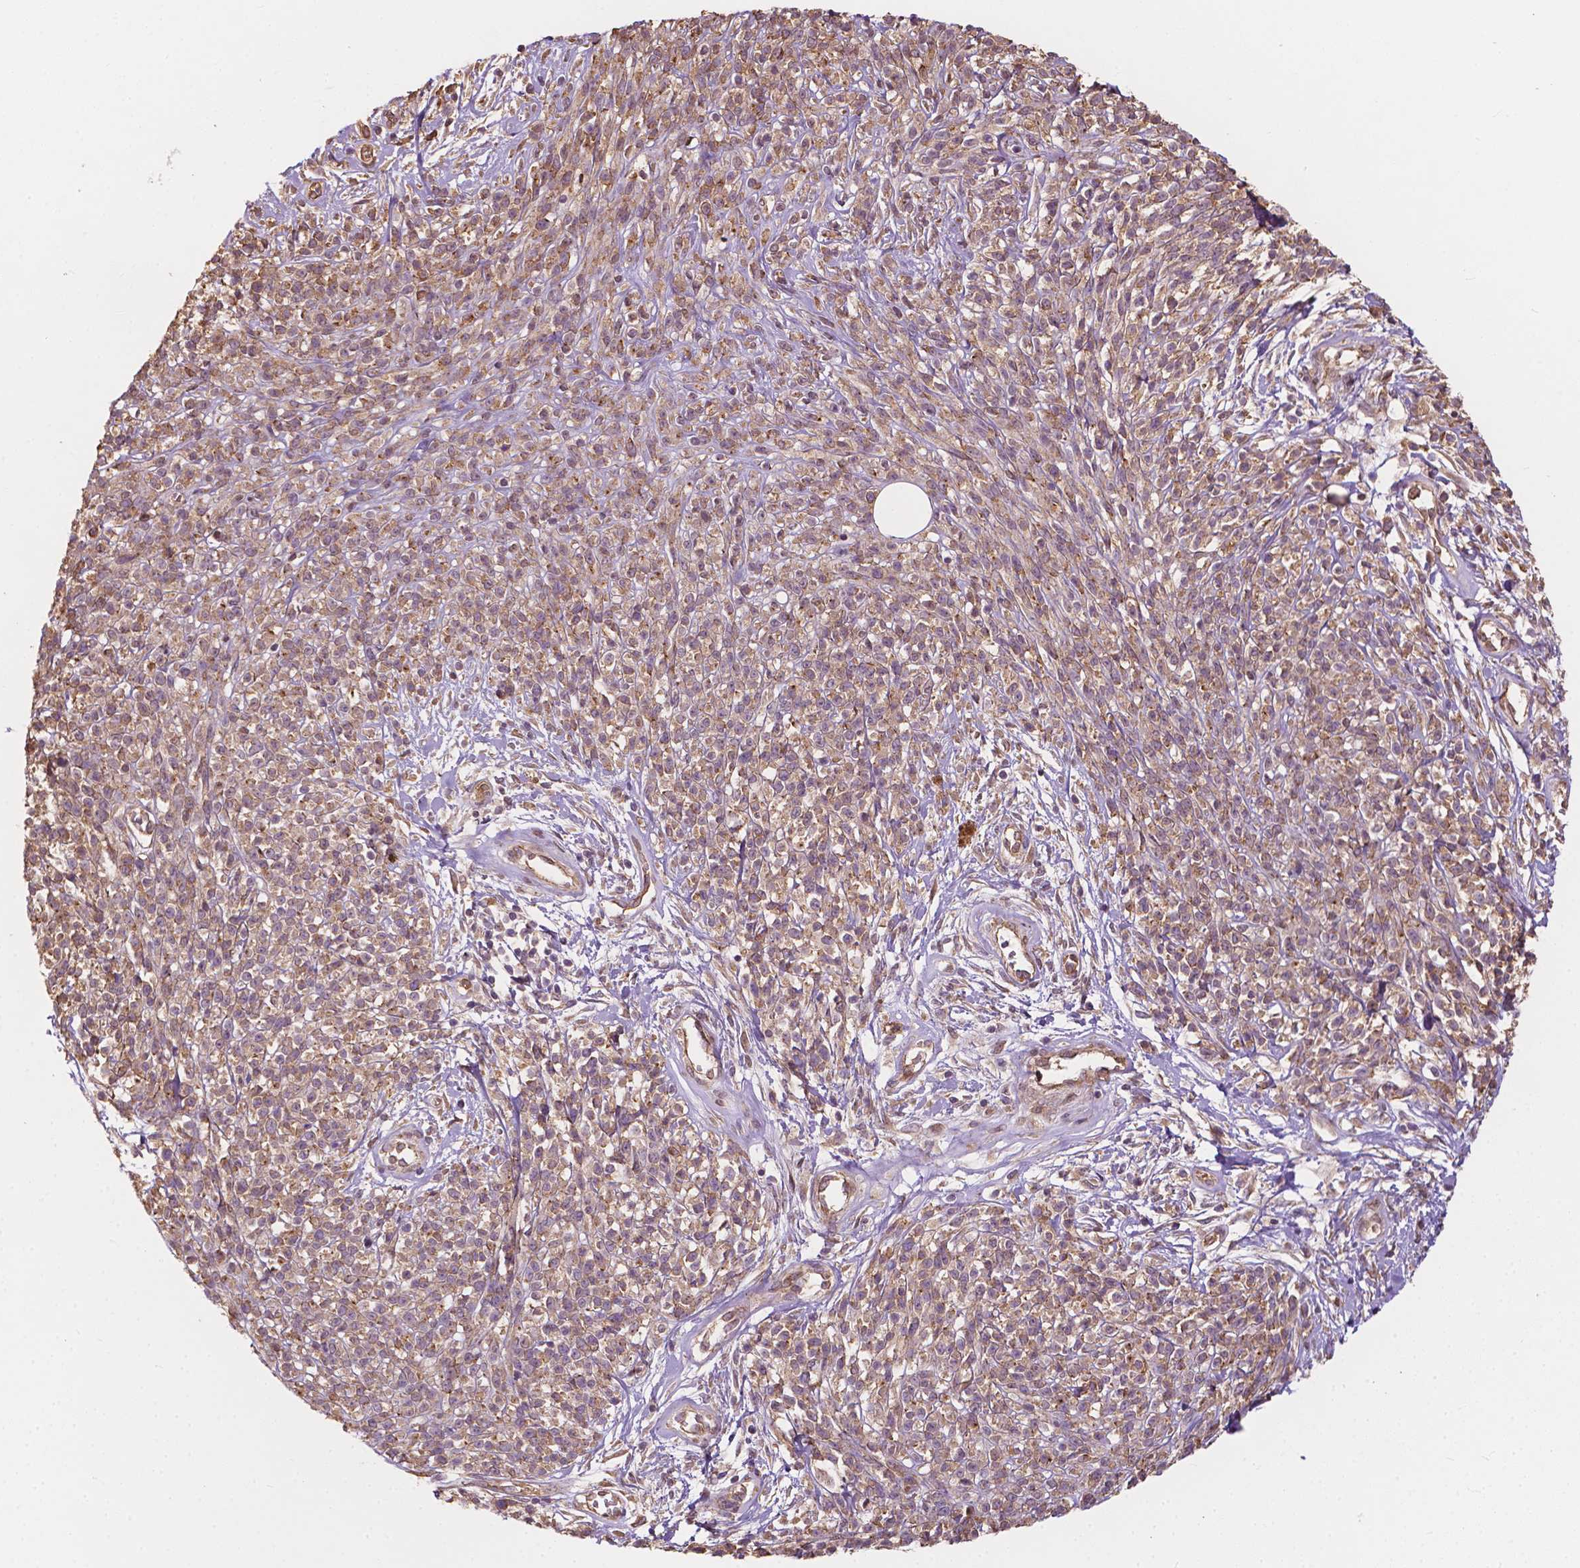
{"staining": {"intensity": "weak", "quantity": ">75%", "location": "cytoplasmic/membranous"}, "tissue": "melanoma", "cell_type": "Tumor cells", "image_type": "cancer", "snomed": [{"axis": "morphology", "description": "Malignant melanoma, NOS"}, {"axis": "topography", "description": "Skin"}, {"axis": "topography", "description": "Skin of trunk"}], "caption": "Brown immunohistochemical staining in human melanoma shows weak cytoplasmic/membranous staining in about >75% of tumor cells.", "gene": "G3BP1", "patient": {"sex": "male", "age": 74}}